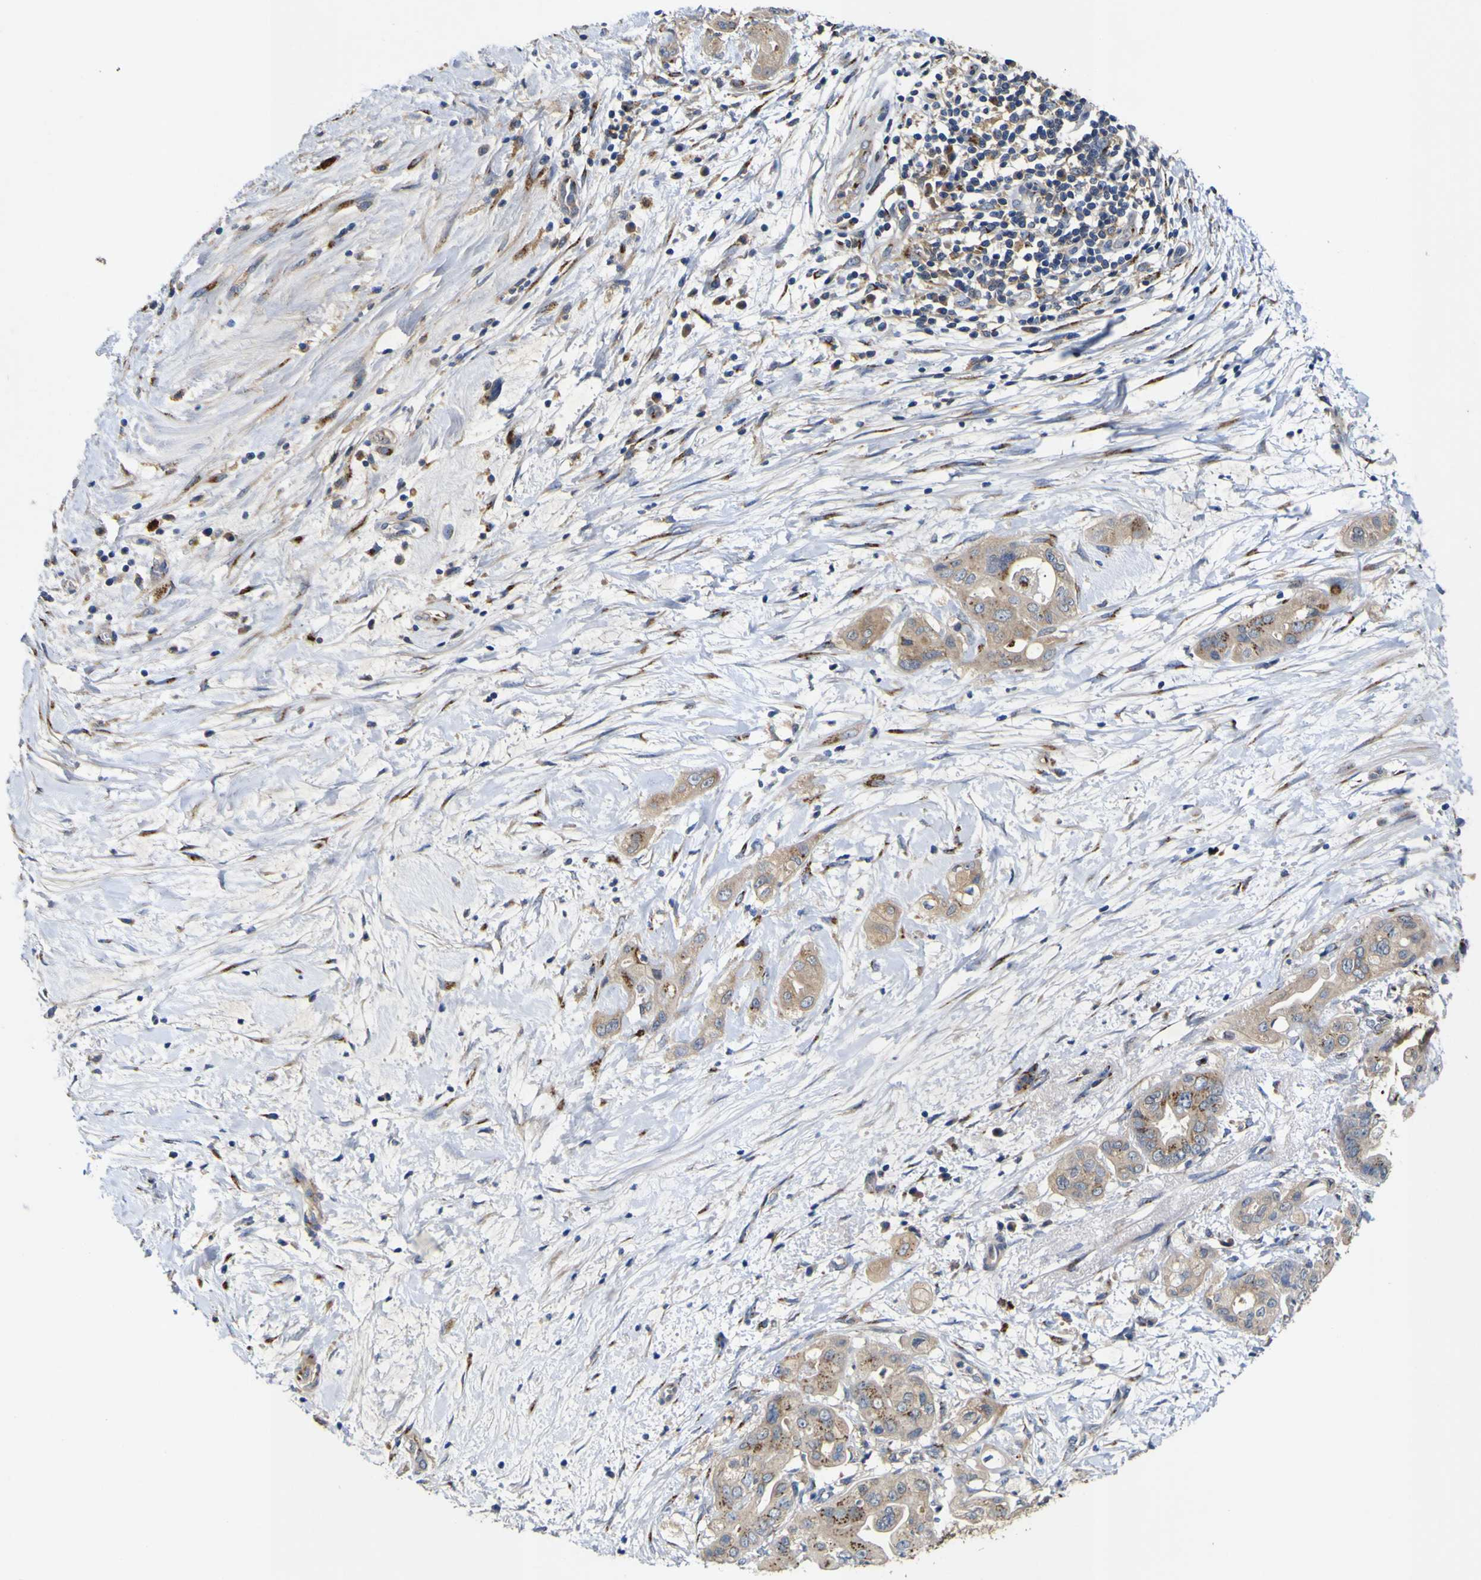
{"staining": {"intensity": "strong", "quantity": ">75%", "location": "cytoplasmic/membranous"}, "tissue": "pancreatic cancer", "cell_type": "Tumor cells", "image_type": "cancer", "snomed": [{"axis": "morphology", "description": "Adenocarcinoma, NOS"}, {"axis": "topography", "description": "Pancreas"}], "caption": "This photomicrograph exhibits immunohistochemistry staining of human pancreatic cancer, with high strong cytoplasmic/membranous expression in approximately >75% of tumor cells.", "gene": "COA1", "patient": {"sex": "female", "age": 75}}